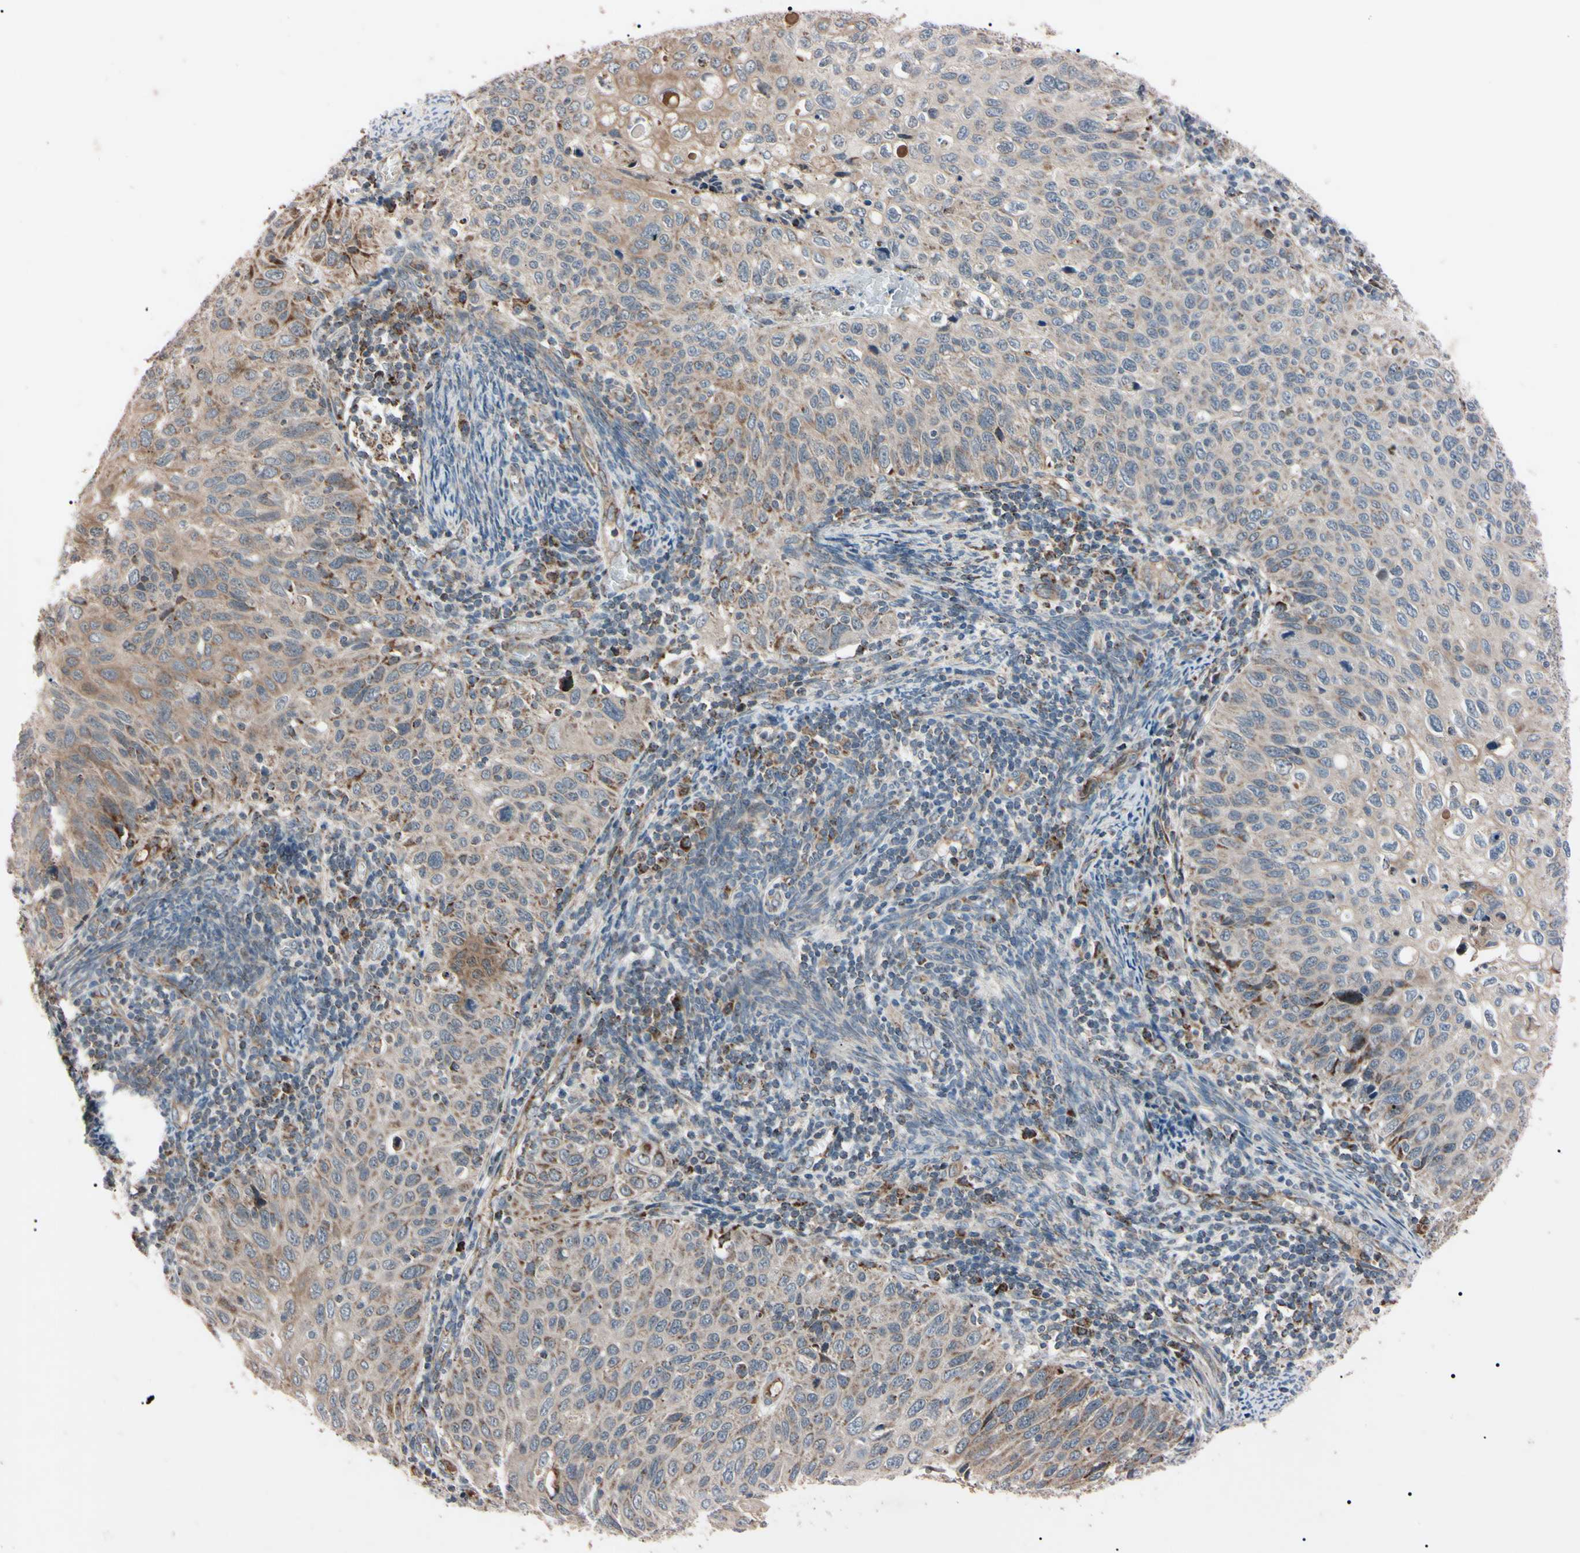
{"staining": {"intensity": "weak", "quantity": "25%-75%", "location": "cytoplasmic/membranous"}, "tissue": "cervical cancer", "cell_type": "Tumor cells", "image_type": "cancer", "snomed": [{"axis": "morphology", "description": "Squamous cell carcinoma, NOS"}, {"axis": "topography", "description": "Cervix"}], "caption": "Squamous cell carcinoma (cervical) stained with a protein marker reveals weak staining in tumor cells.", "gene": "TNFRSF1A", "patient": {"sex": "female", "age": 70}}